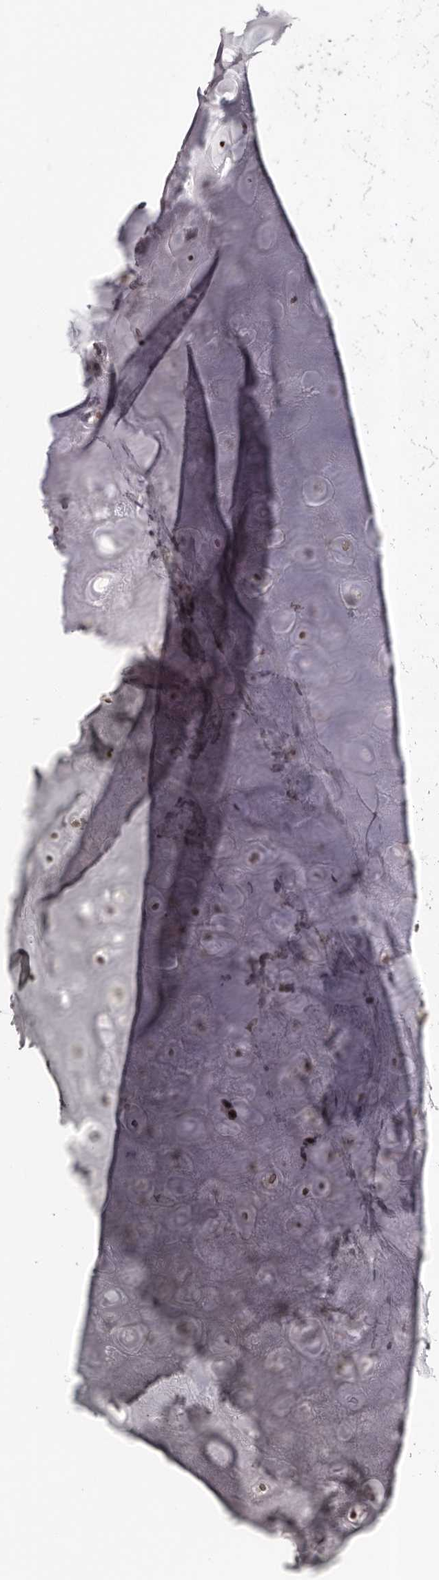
{"staining": {"intensity": "negative", "quantity": "none", "location": "none"}, "tissue": "adipose tissue", "cell_type": "Adipocytes", "image_type": "normal", "snomed": [{"axis": "morphology", "description": "Normal tissue, NOS"}, {"axis": "morphology", "description": "Basal cell carcinoma"}, {"axis": "topography", "description": "Skin"}], "caption": "High magnification brightfield microscopy of unremarkable adipose tissue stained with DAB (brown) and counterstained with hematoxylin (blue): adipocytes show no significant positivity. (DAB (3,3'-diaminobenzidine) immunohistochemistry with hematoxylin counter stain).", "gene": "NUP153", "patient": {"sex": "female", "age": 89}}